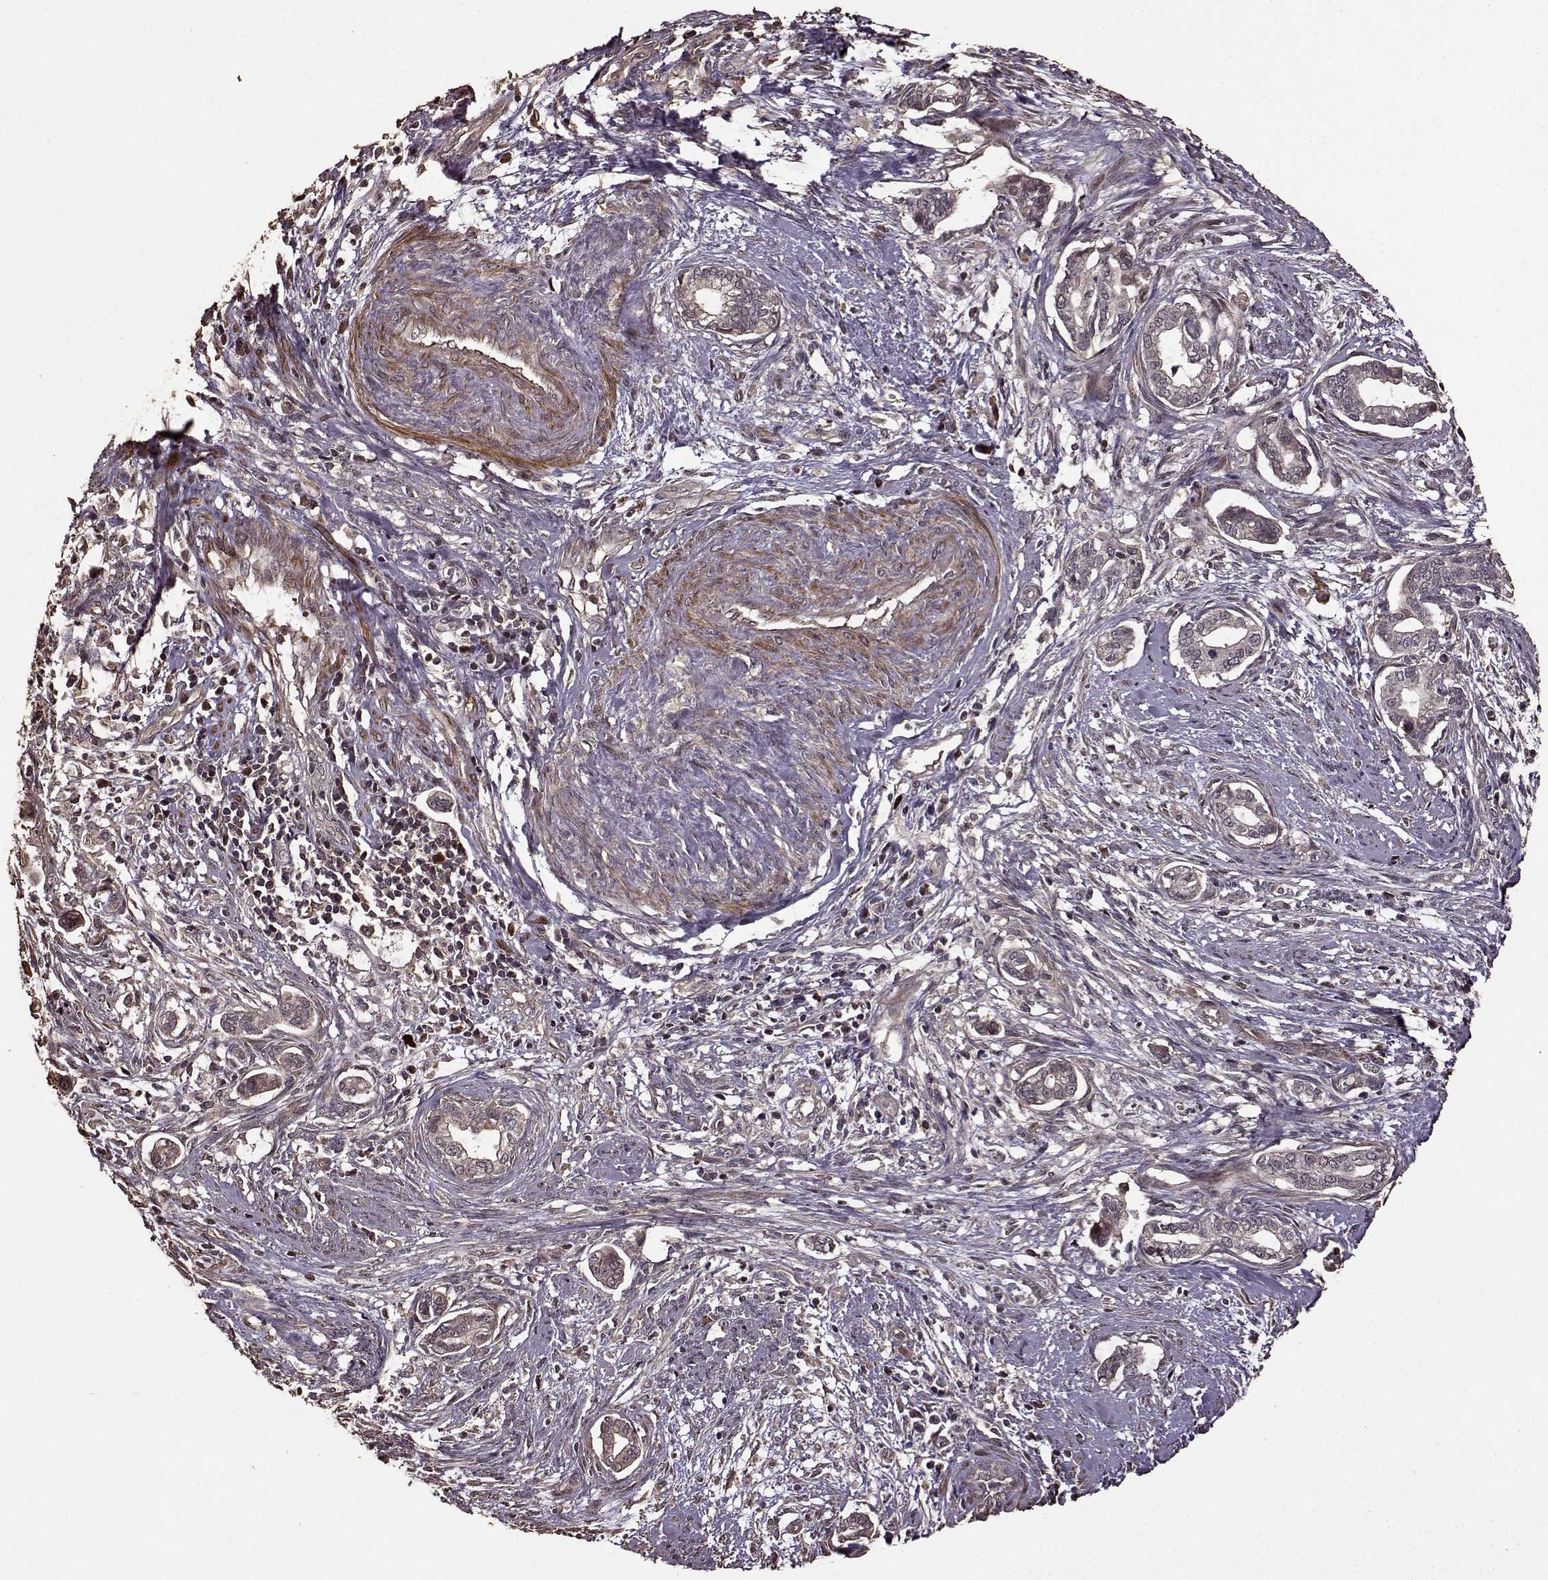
{"staining": {"intensity": "weak", "quantity": "<25%", "location": "nuclear"}, "tissue": "cervical cancer", "cell_type": "Tumor cells", "image_type": "cancer", "snomed": [{"axis": "morphology", "description": "Adenocarcinoma, NOS"}, {"axis": "topography", "description": "Cervix"}], "caption": "Immunohistochemistry (IHC) of cervical cancer (adenocarcinoma) demonstrates no expression in tumor cells.", "gene": "FBXW11", "patient": {"sex": "female", "age": 62}}